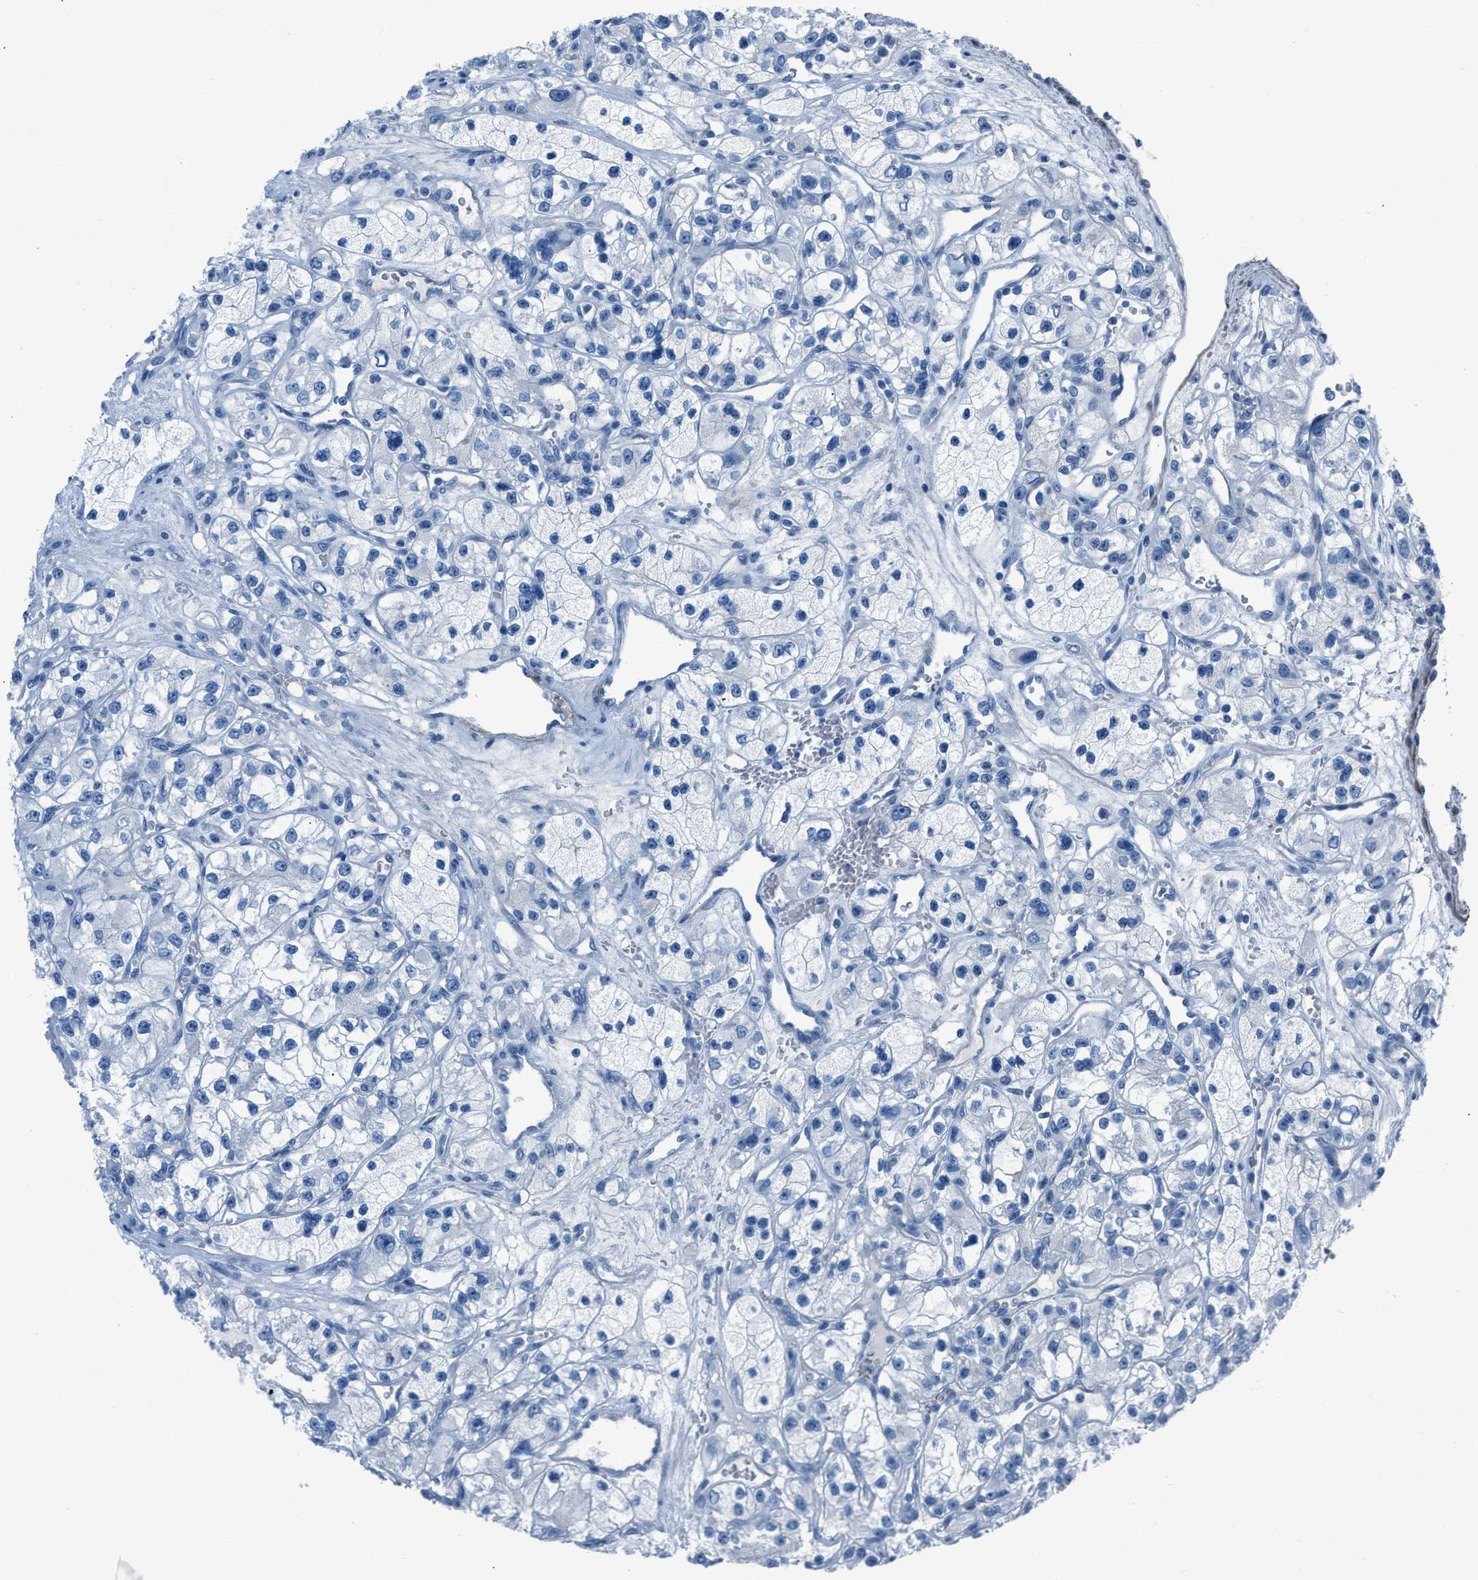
{"staining": {"intensity": "negative", "quantity": "none", "location": "none"}, "tissue": "renal cancer", "cell_type": "Tumor cells", "image_type": "cancer", "snomed": [{"axis": "morphology", "description": "Adenocarcinoma, NOS"}, {"axis": "topography", "description": "Kidney"}], "caption": "Adenocarcinoma (renal) was stained to show a protein in brown. There is no significant positivity in tumor cells.", "gene": "SPATC1L", "patient": {"sex": "female", "age": 57}}